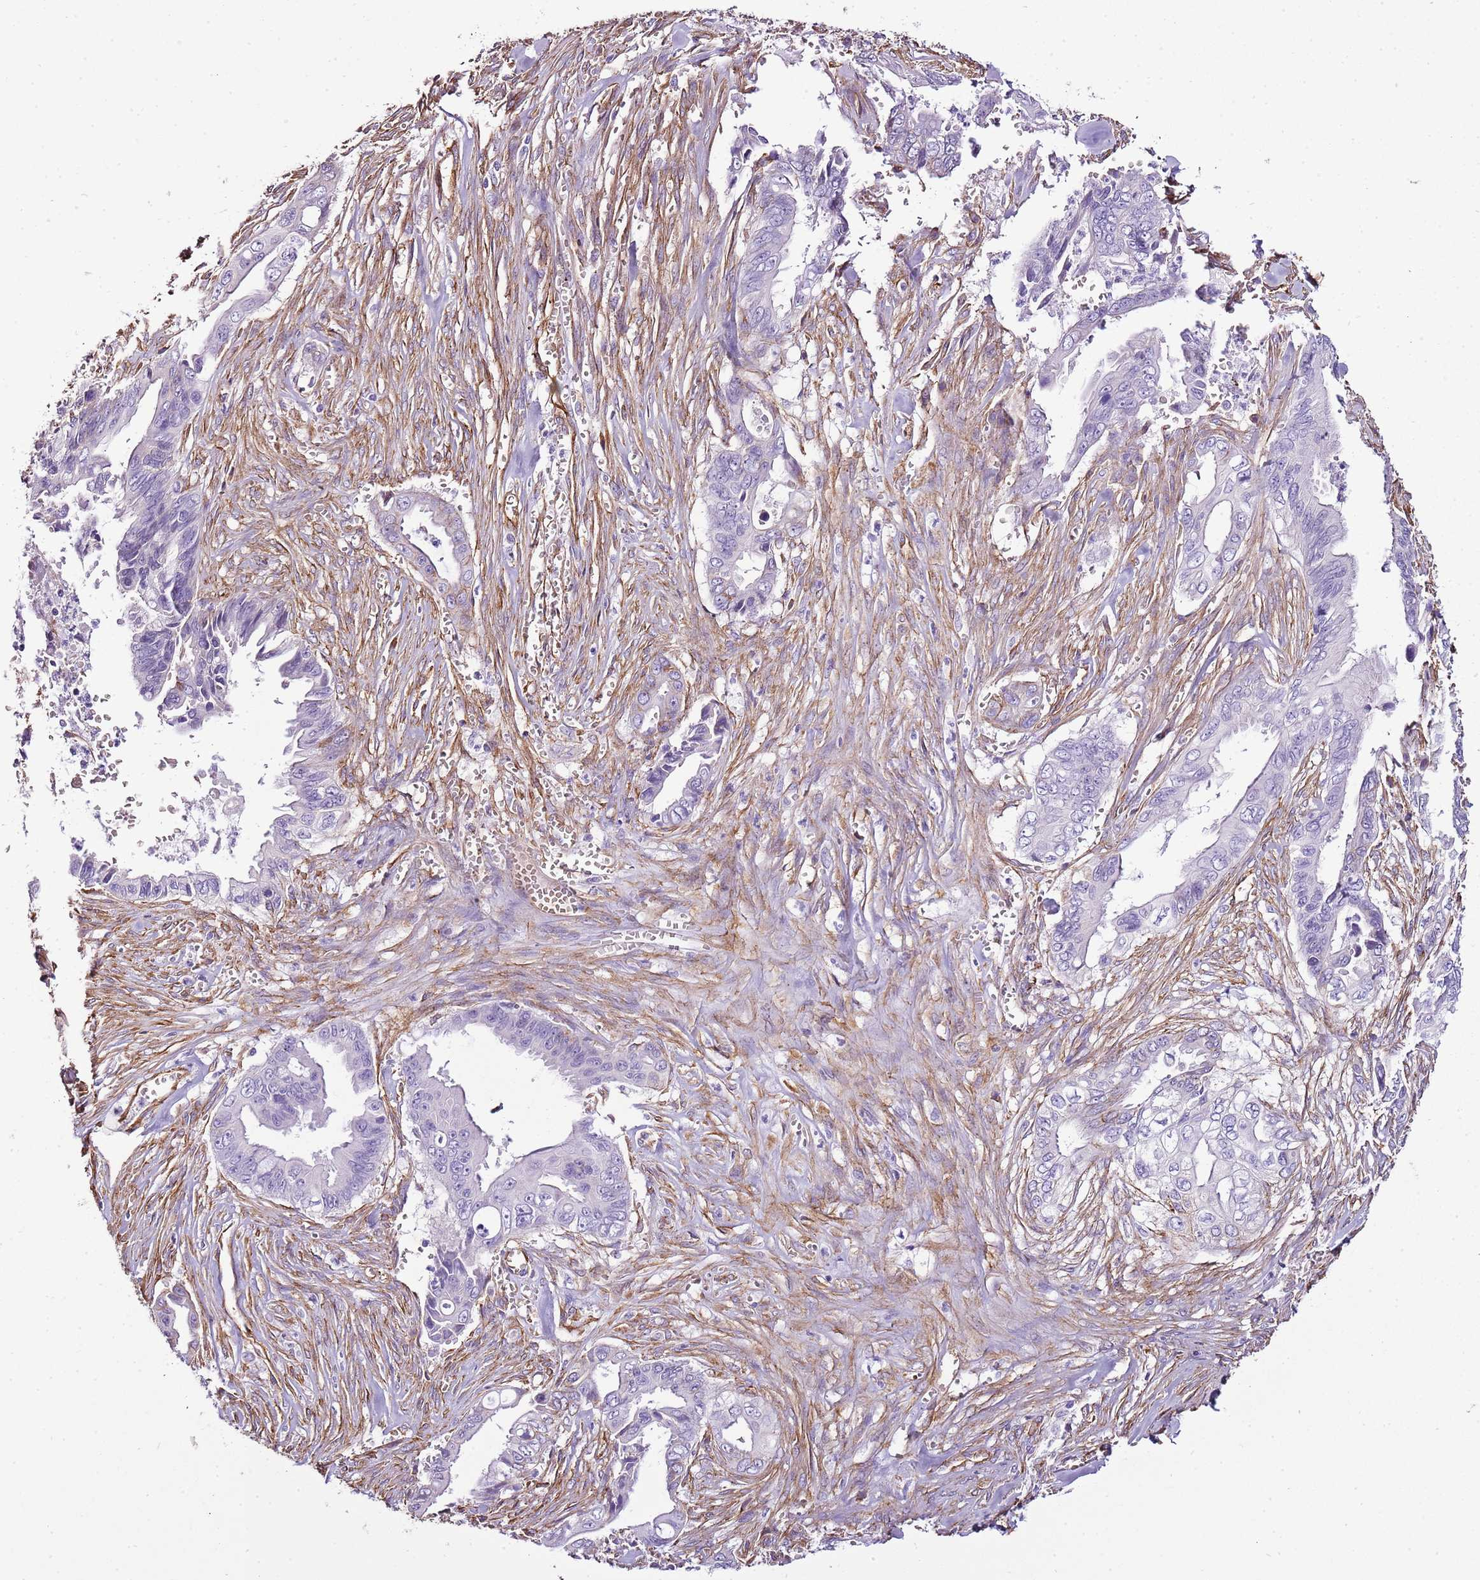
{"staining": {"intensity": "negative", "quantity": "none", "location": "none"}, "tissue": "pancreatic cancer", "cell_type": "Tumor cells", "image_type": "cancer", "snomed": [{"axis": "morphology", "description": "Adenocarcinoma, NOS"}, {"axis": "topography", "description": "Pancreas"}], "caption": "This is an immunohistochemistry (IHC) photomicrograph of human pancreatic adenocarcinoma. There is no positivity in tumor cells.", "gene": "CTDSPL", "patient": {"sex": "male", "age": 59}}